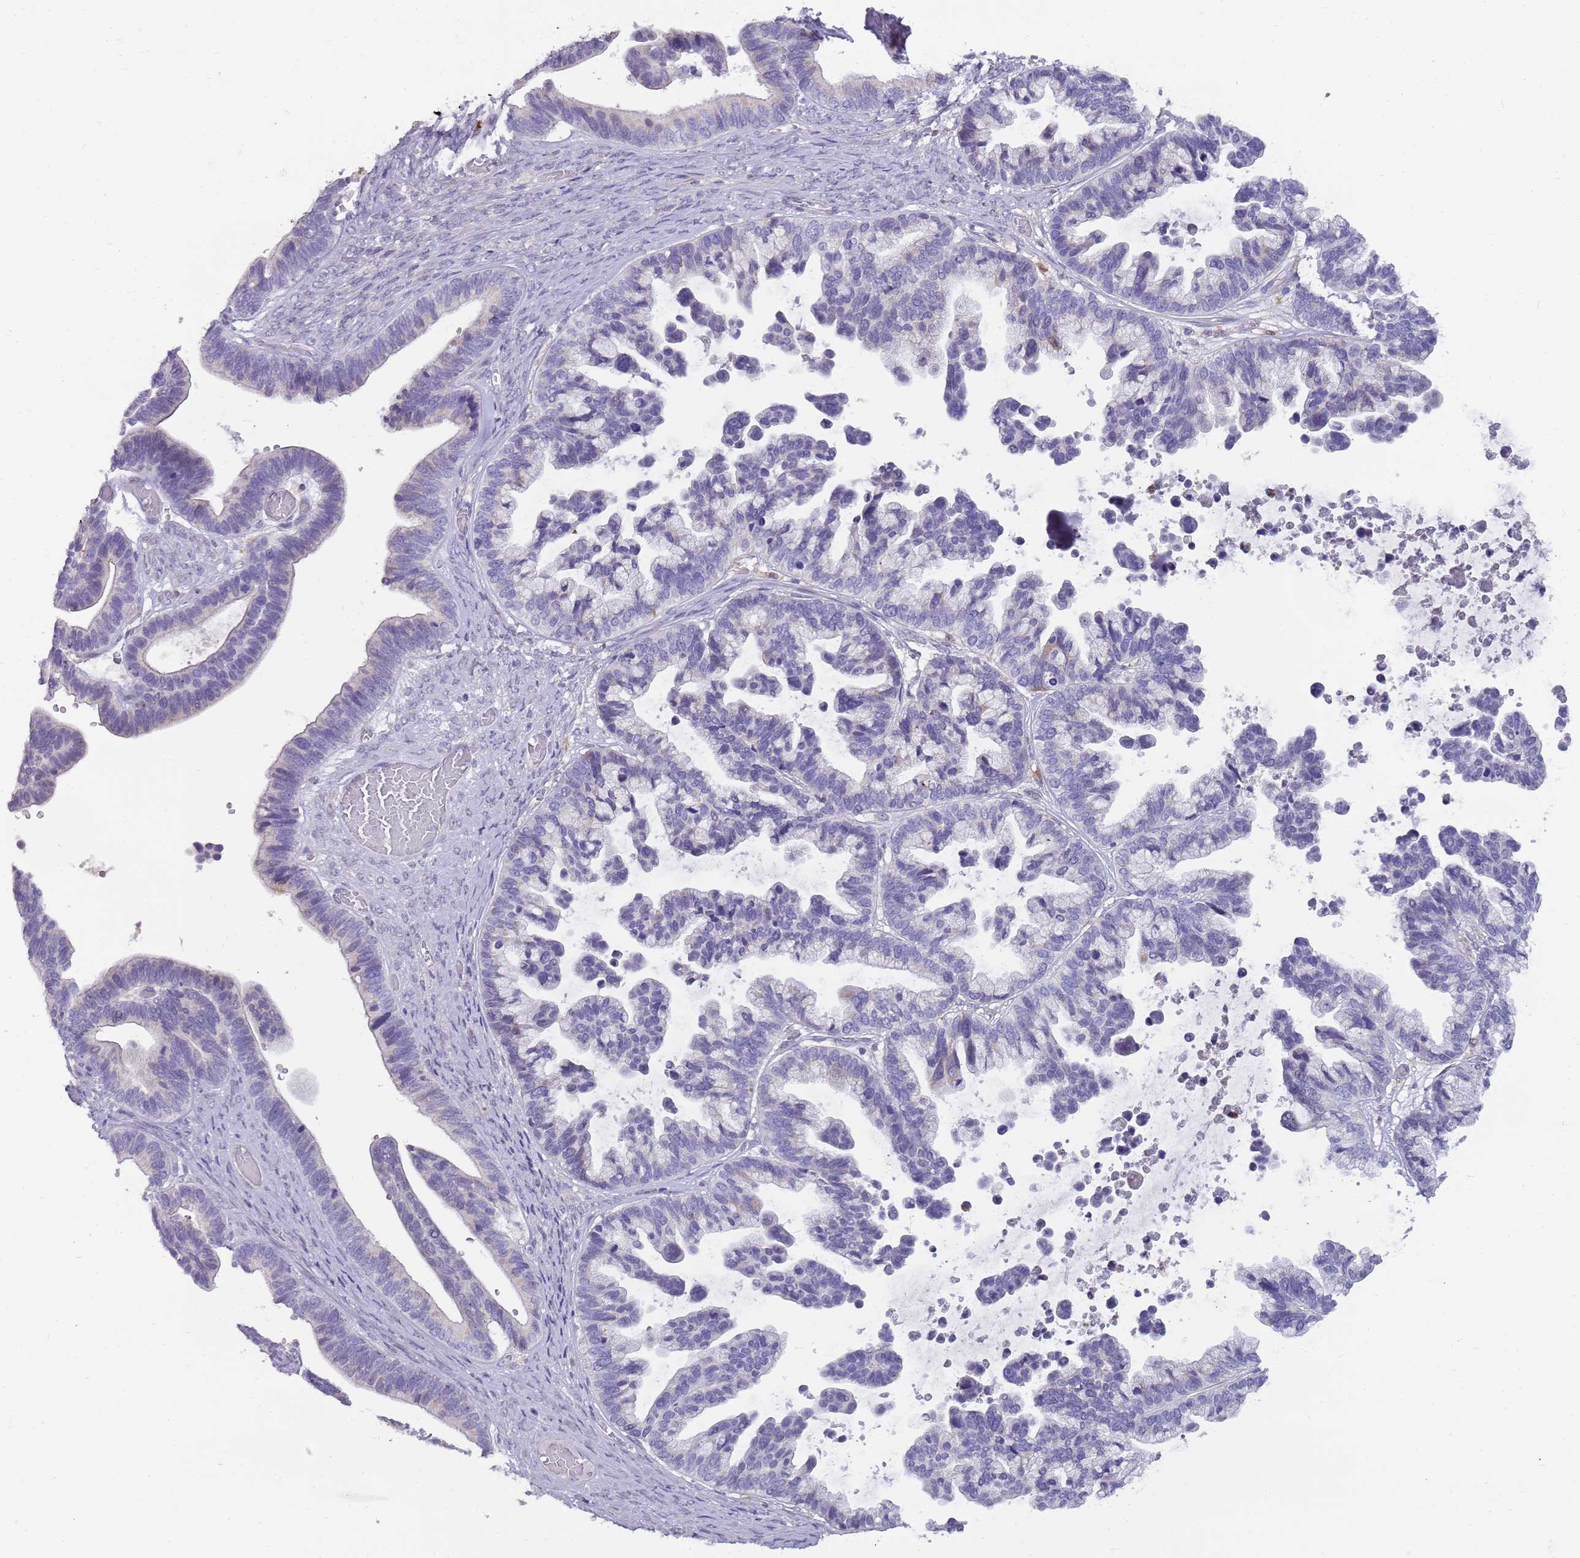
{"staining": {"intensity": "negative", "quantity": "none", "location": "none"}, "tissue": "ovarian cancer", "cell_type": "Tumor cells", "image_type": "cancer", "snomed": [{"axis": "morphology", "description": "Cystadenocarcinoma, serous, NOS"}, {"axis": "topography", "description": "Ovary"}], "caption": "Immunohistochemistry (IHC) image of neoplastic tissue: human ovarian serous cystadenocarcinoma stained with DAB displays no significant protein expression in tumor cells. Nuclei are stained in blue.", "gene": "DIPK1C", "patient": {"sex": "female", "age": 56}}